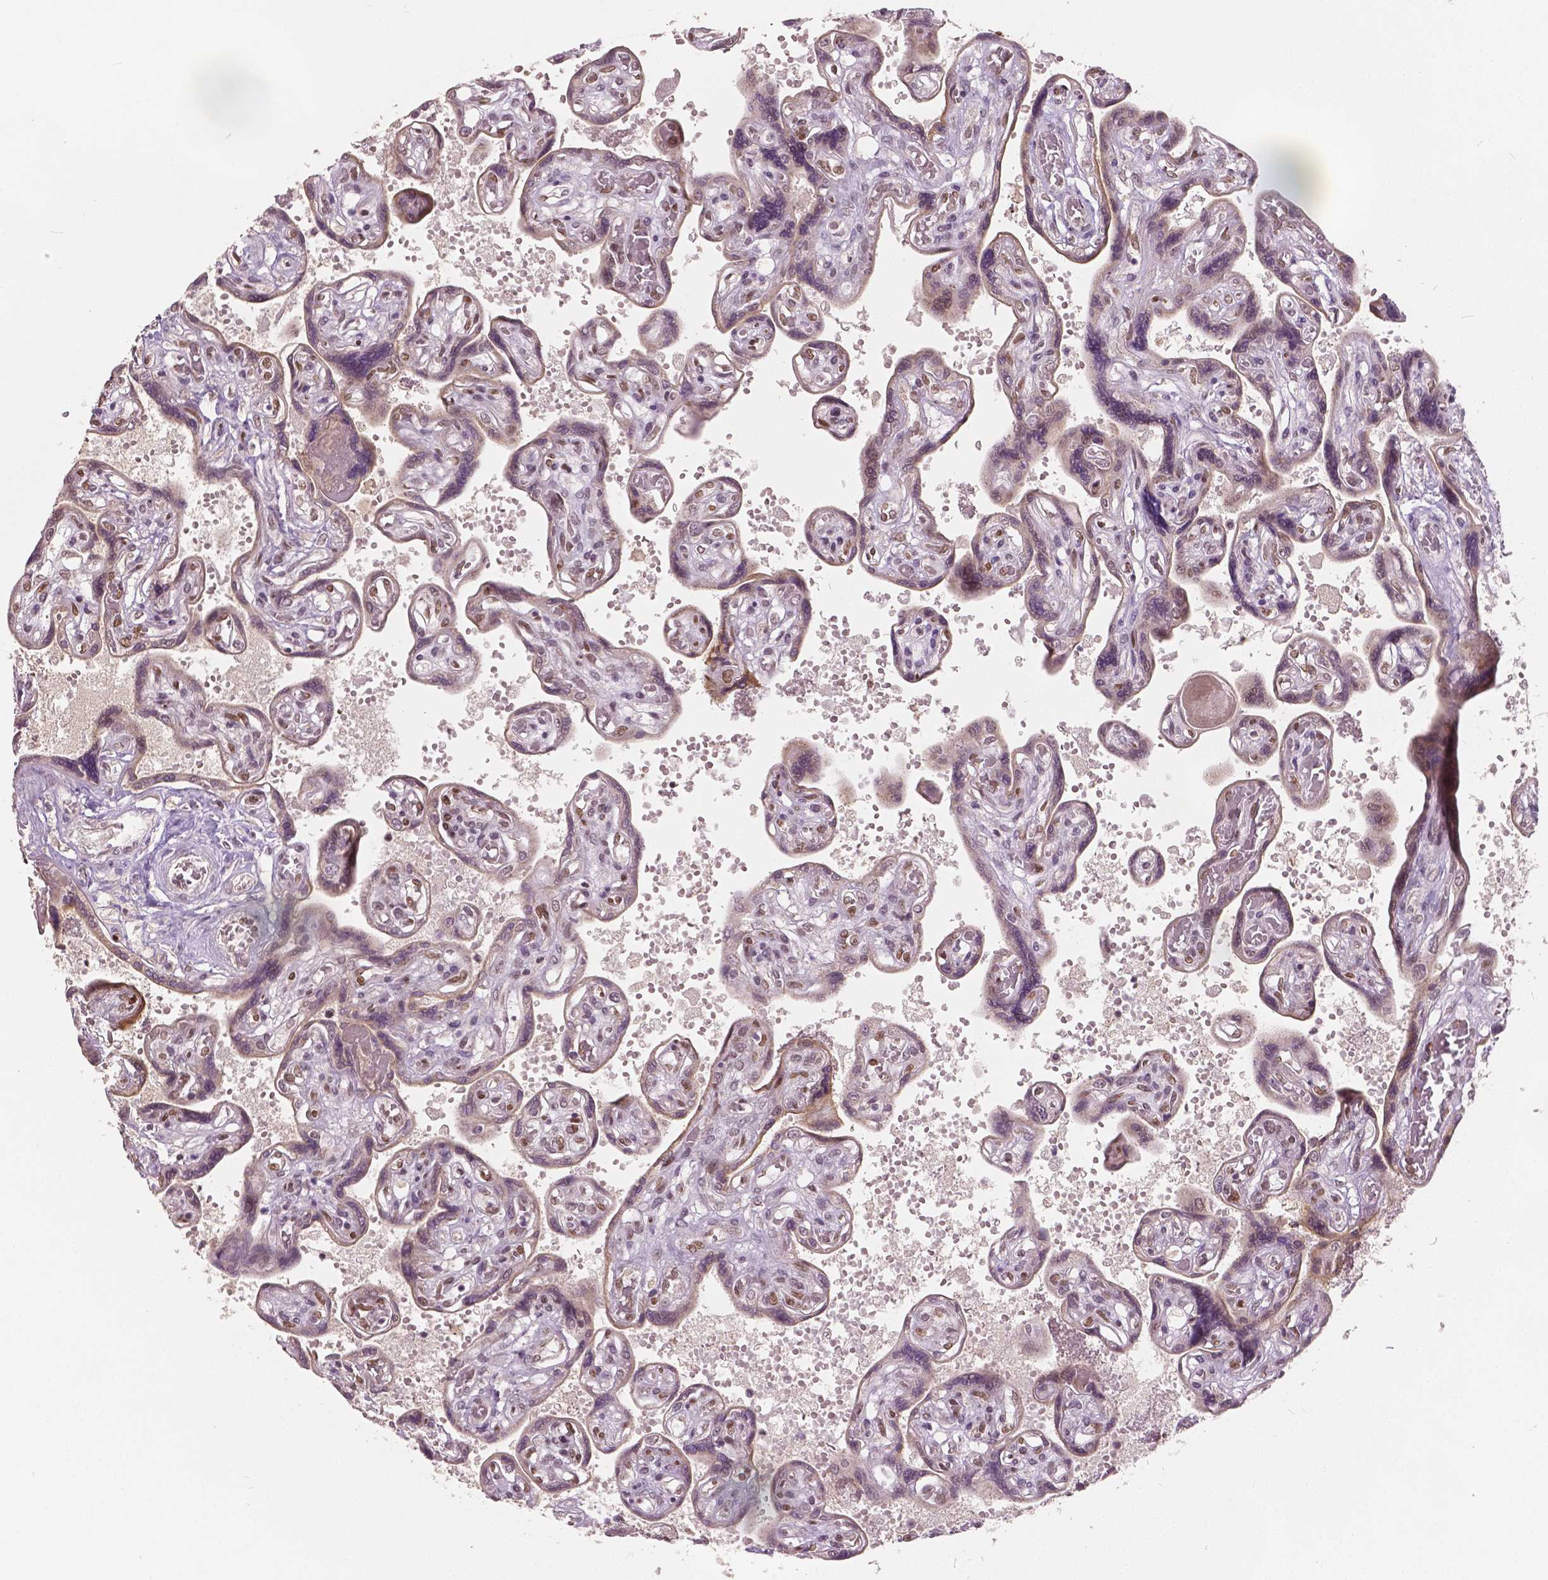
{"staining": {"intensity": "weak", "quantity": ">75%", "location": "nuclear"}, "tissue": "placenta", "cell_type": "Decidual cells", "image_type": "normal", "snomed": [{"axis": "morphology", "description": "Normal tissue, NOS"}, {"axis": "topography", "description": "Placenta"}], "caption": "Immunohistochemical staining of benign human placenta shows weak nuclear protein expression in about >75% of decidual cells. Ihc stains the protein in brown and the nuclei are stained blue.", "gene": "HMBOX1", "patient": {"sex": "female", "age": 32}}